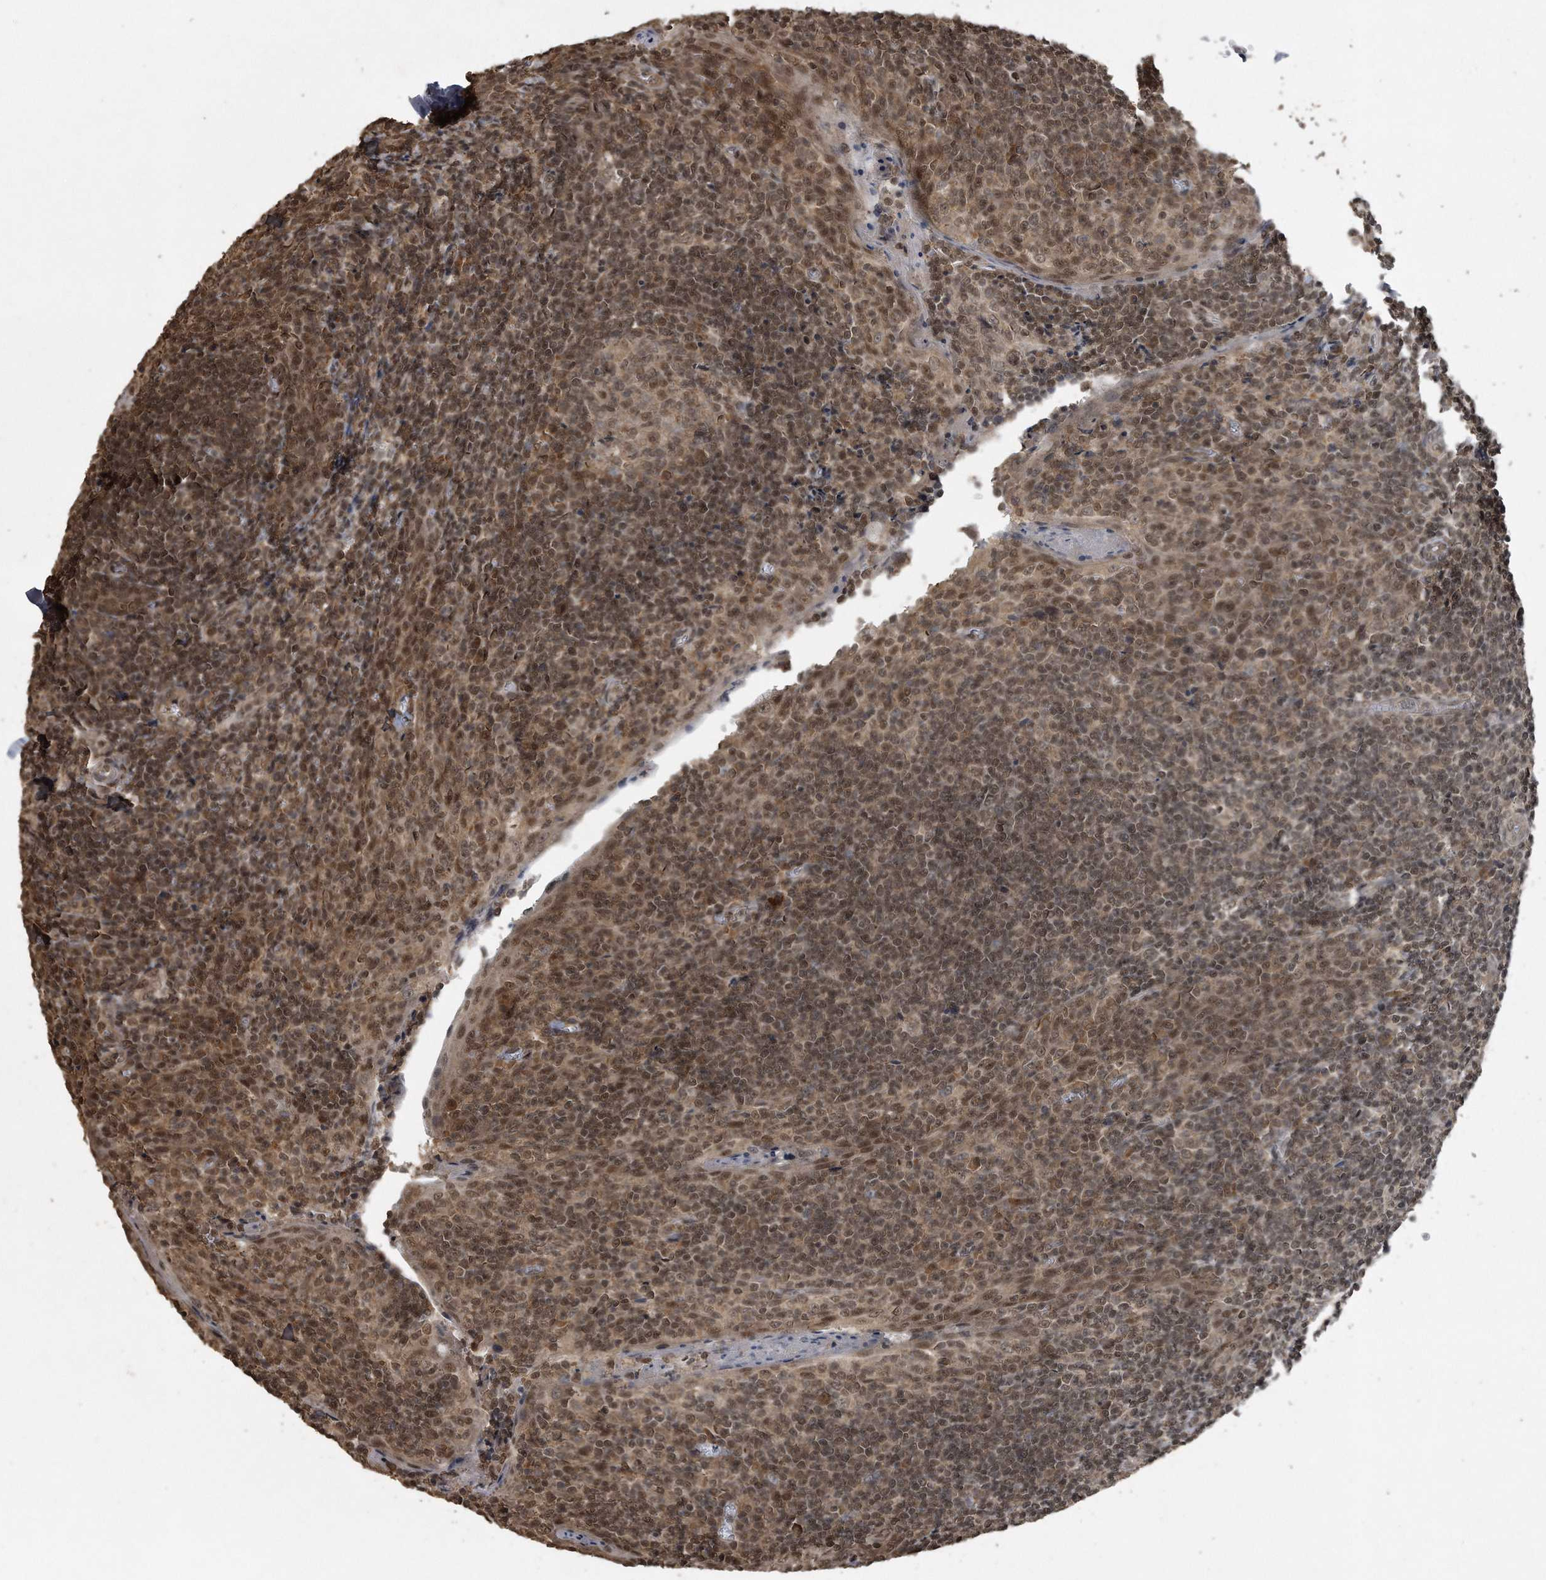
{"staining": {"intensity": "weak", "quantity": ">75%", "location": "nuclear"}, "tissue": "tonsil", "cell_type": "Germinal center cells", "image_type": "normal", "snomed": [{"axis": "morphology", "description": "Normal tissue, NOS"}, {"axis": "topography", "description": "Tonsil"}], "caption": "A brown stain shows weak nuclear positivity of a protein in germinal center cells of normal human tonsil.", "gene": "CRYZL1", "patient": {"sex": "male", "age": 27}}